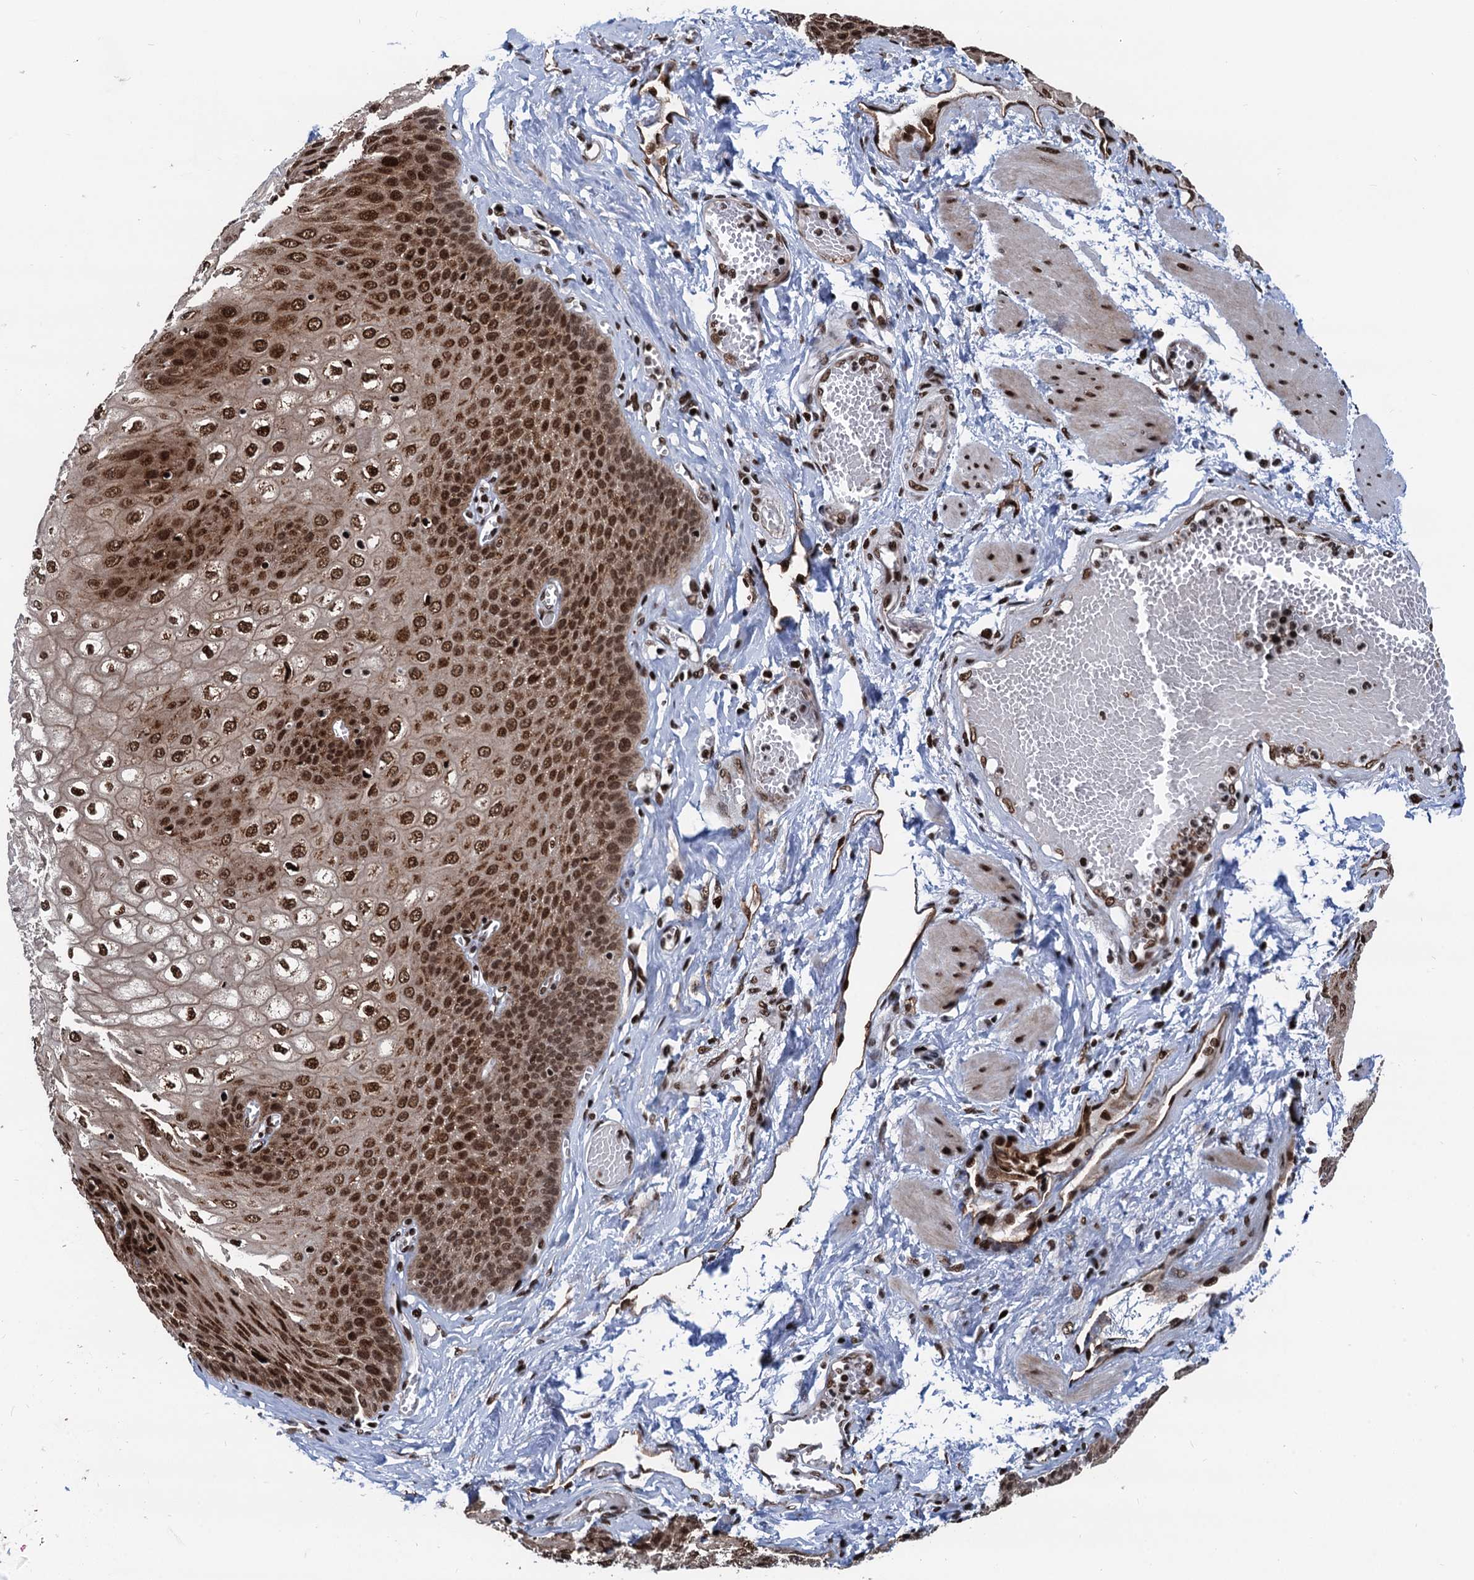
{"staining": {"intensity": "strong", "quantity": ">75%", "location": "cytoplasmic/membranous,nuclear"}, "tissue": "esophagus", "cell_type": "Squamous epithelial cells", "image_type": "normal", "snomed": [{"axis": "morphology", "description": "Normal tissue, NOS"}, {"axis": "topography", "description": "Esophagus"}], "caption": "Strong cytoplasmic/membranous,nuclear expression for a protein is present in about >75% of squamous epithelial cells of unremarkable esophagus using IHC.", "gene": "PPP4R1", "patient": {"sex": "male", "age": 60}}